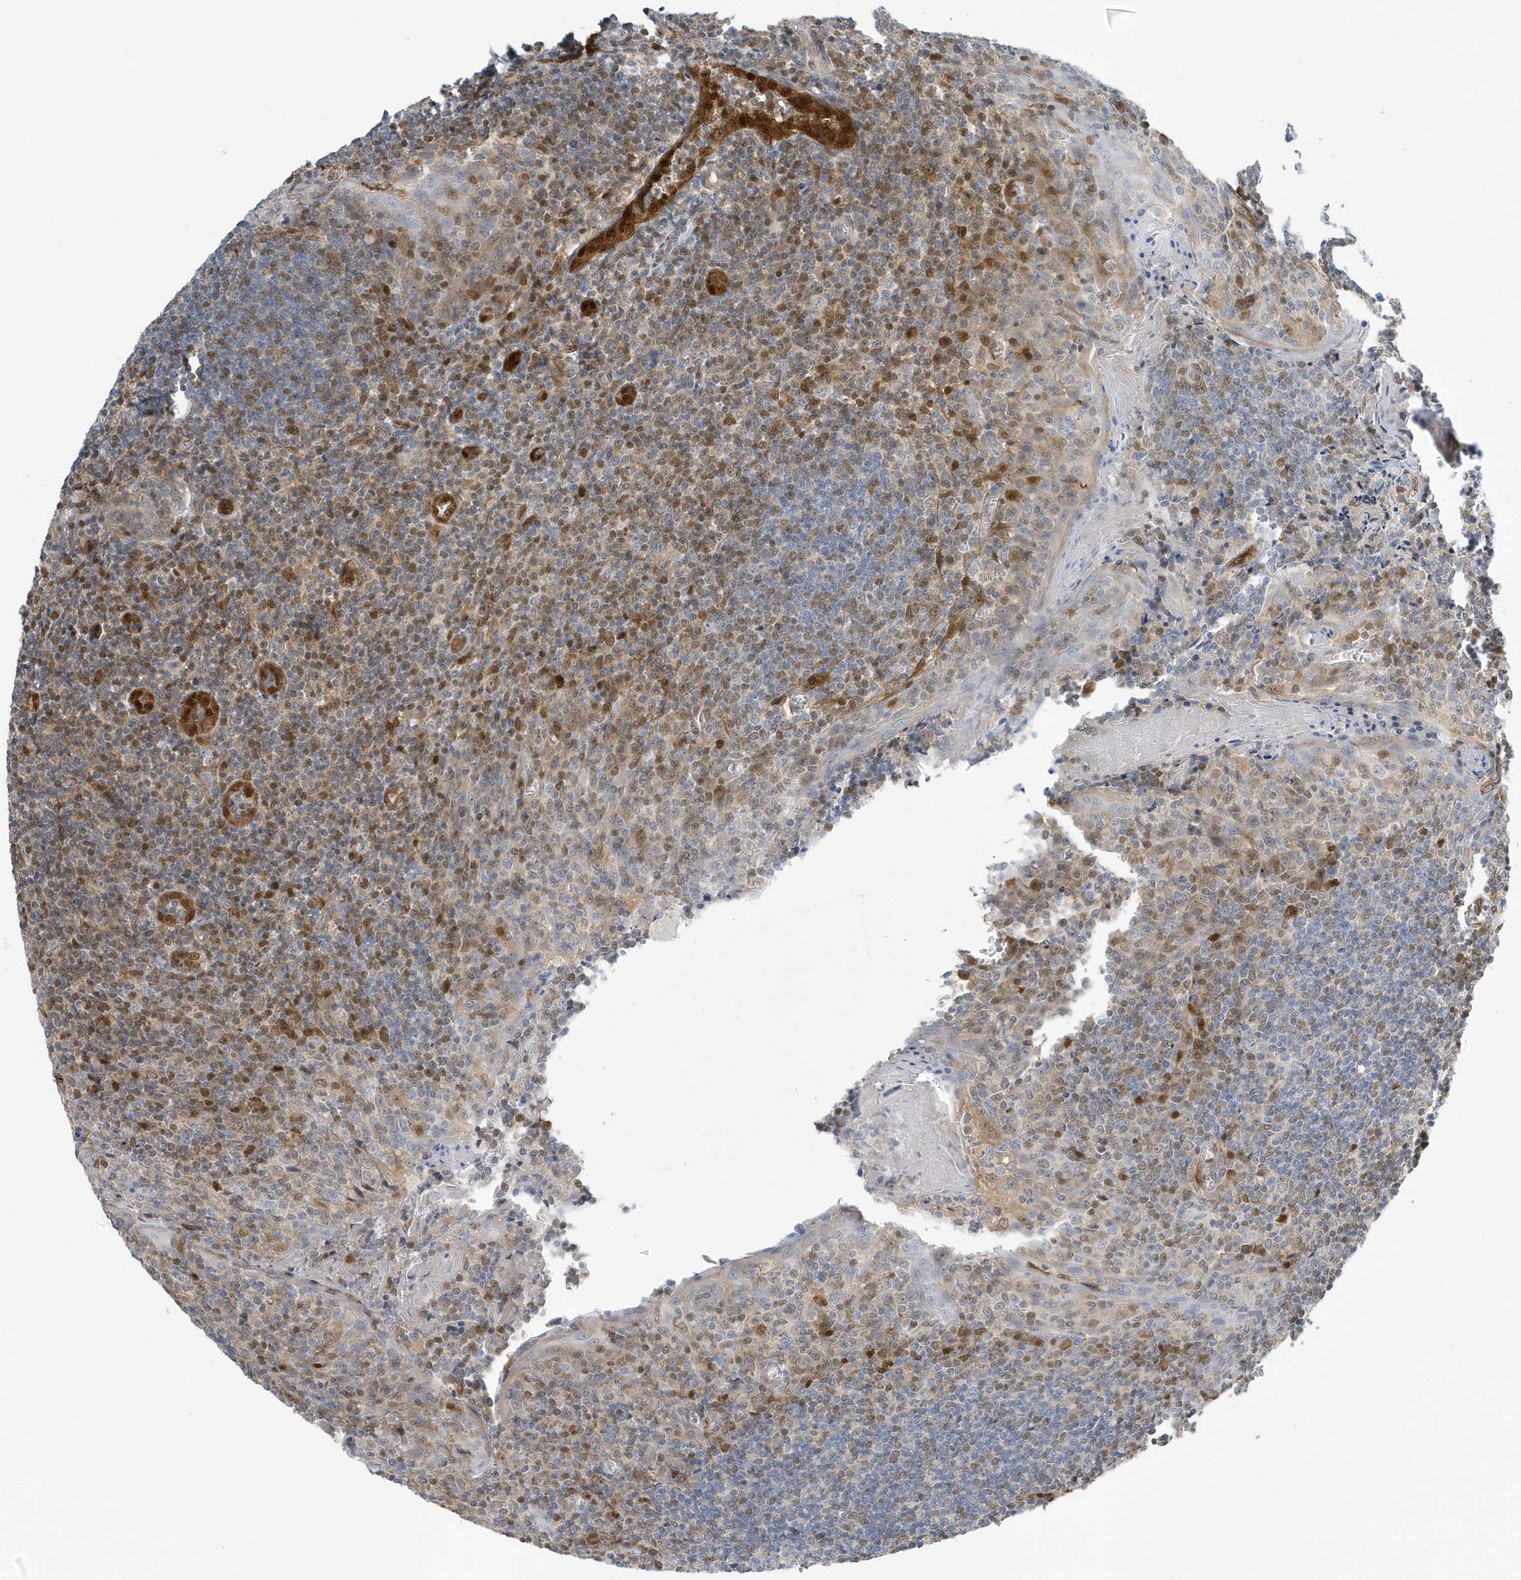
{"staining": {"intensity": "moderate", "quantity": "25%-75%", "location": "nuclear"}, "tissue": "tonsil", "cell_type": "Germinal center cells", "image_type": "normal", "snomed": [{"axis": "morphology", "description": "Normal tissue, NOS"}, {"axis": "topography", "description": "Tonsil"}], "caption": "Immunohistochemical staining of unremarkable human tonsil displays moderate nuclear protein expression in approximately 25%-75% of germinal center cells. The staining was performed using DAB, with brown indicating positive protein expression. Nuclei are stained blue with hematoxylin.", "gene": "NCOA7", "patient": {"sex": "male", "age": 27}}